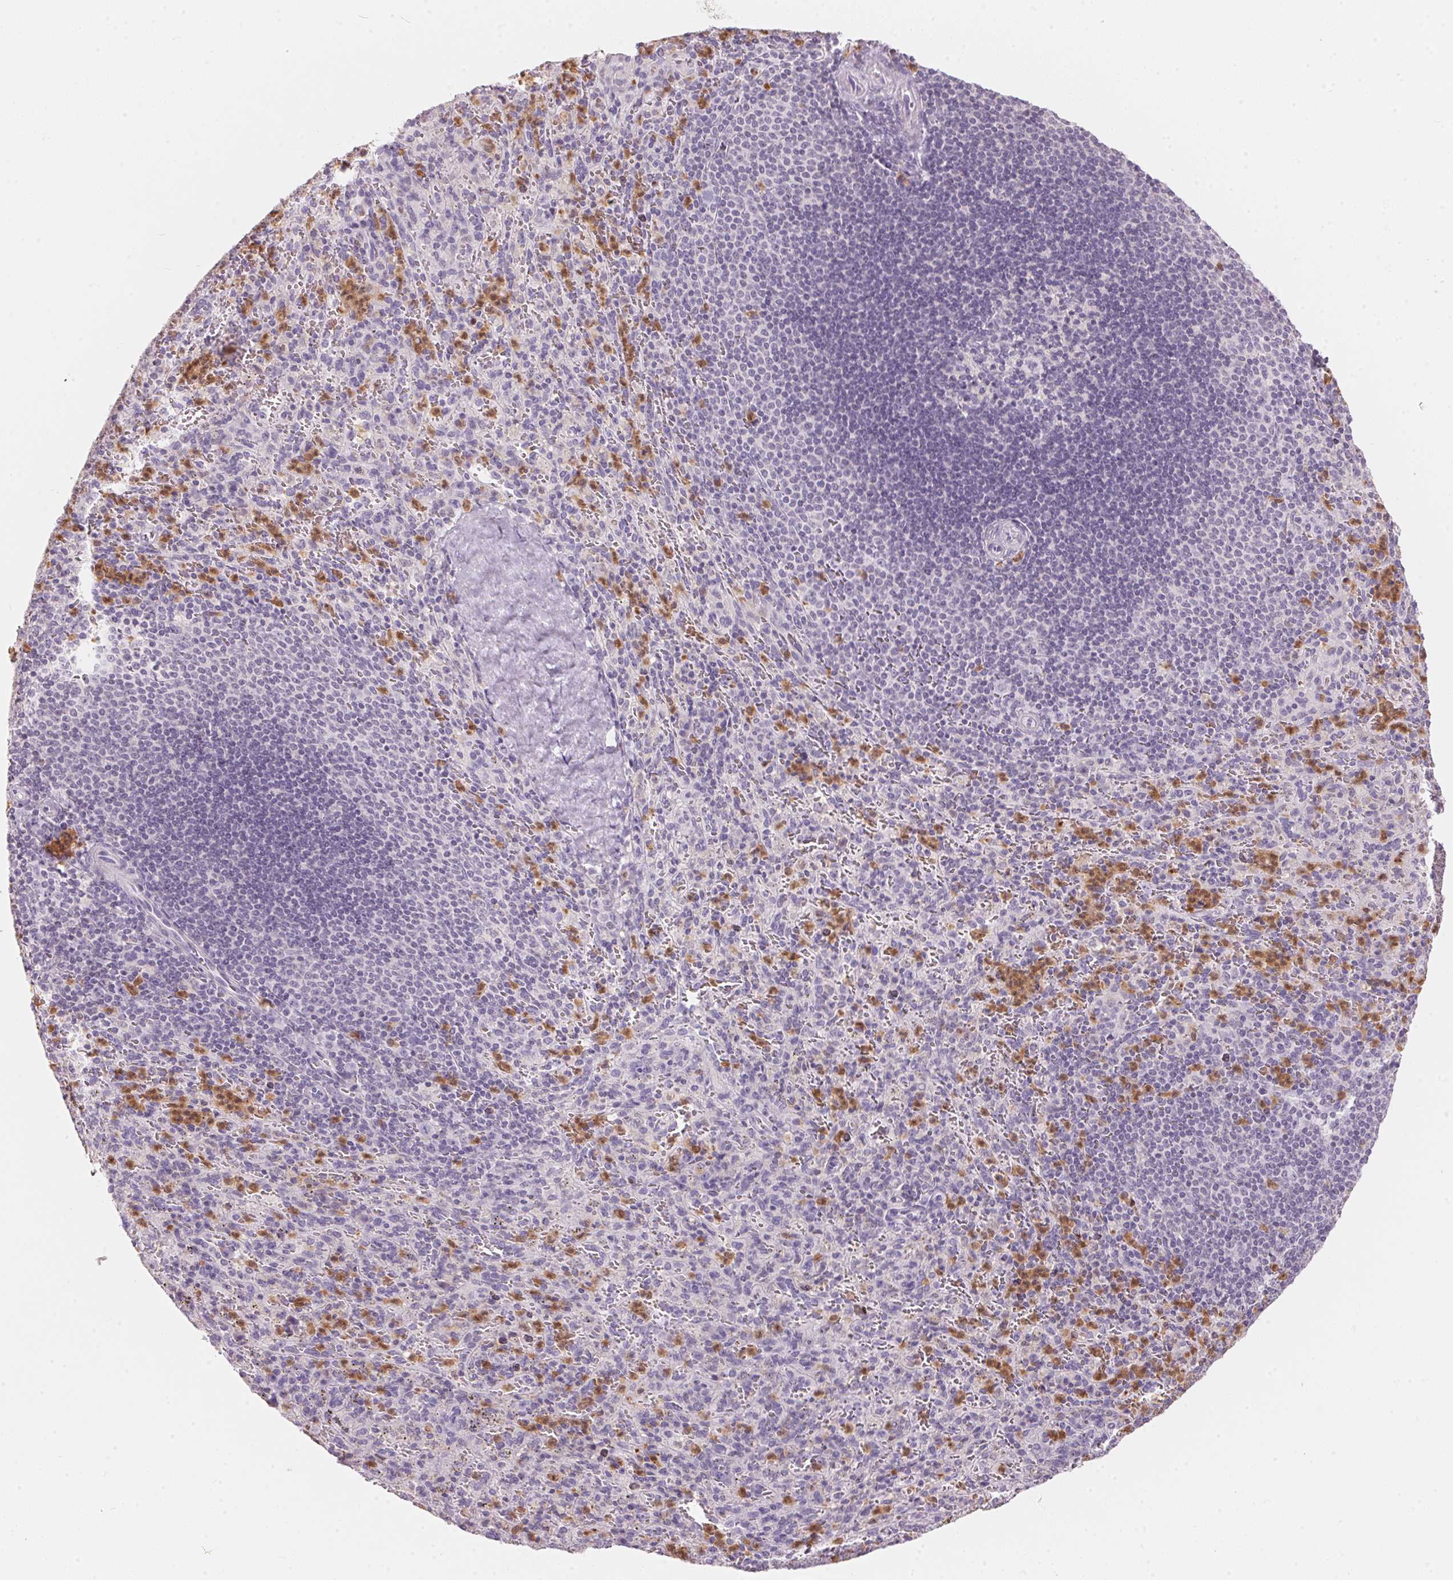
{"staining": {"intensity": "moderate", "quantity": "25%-75%", "location": "cytoplasmic/membranous"}, "tissue": "spleen", "cell_type": "Cells in red pulp", "image_type": "normal", "snomed": [{"axis": "morphology", "description": "Normal tissue, NOS"}, {"axis": "topography", "description": "Spleen"}], "caption": "Cells in red pulp display medium levels of moderate cytoplasmic/membranous positivity in about 25%-75% of cells in normal human spleen. Immunohistochemistry (ihc) stains the protein in brown and the nuclei are stained blue.", "gene": "SERPINB1", "patient": {"sex": "male", "age": 57}}